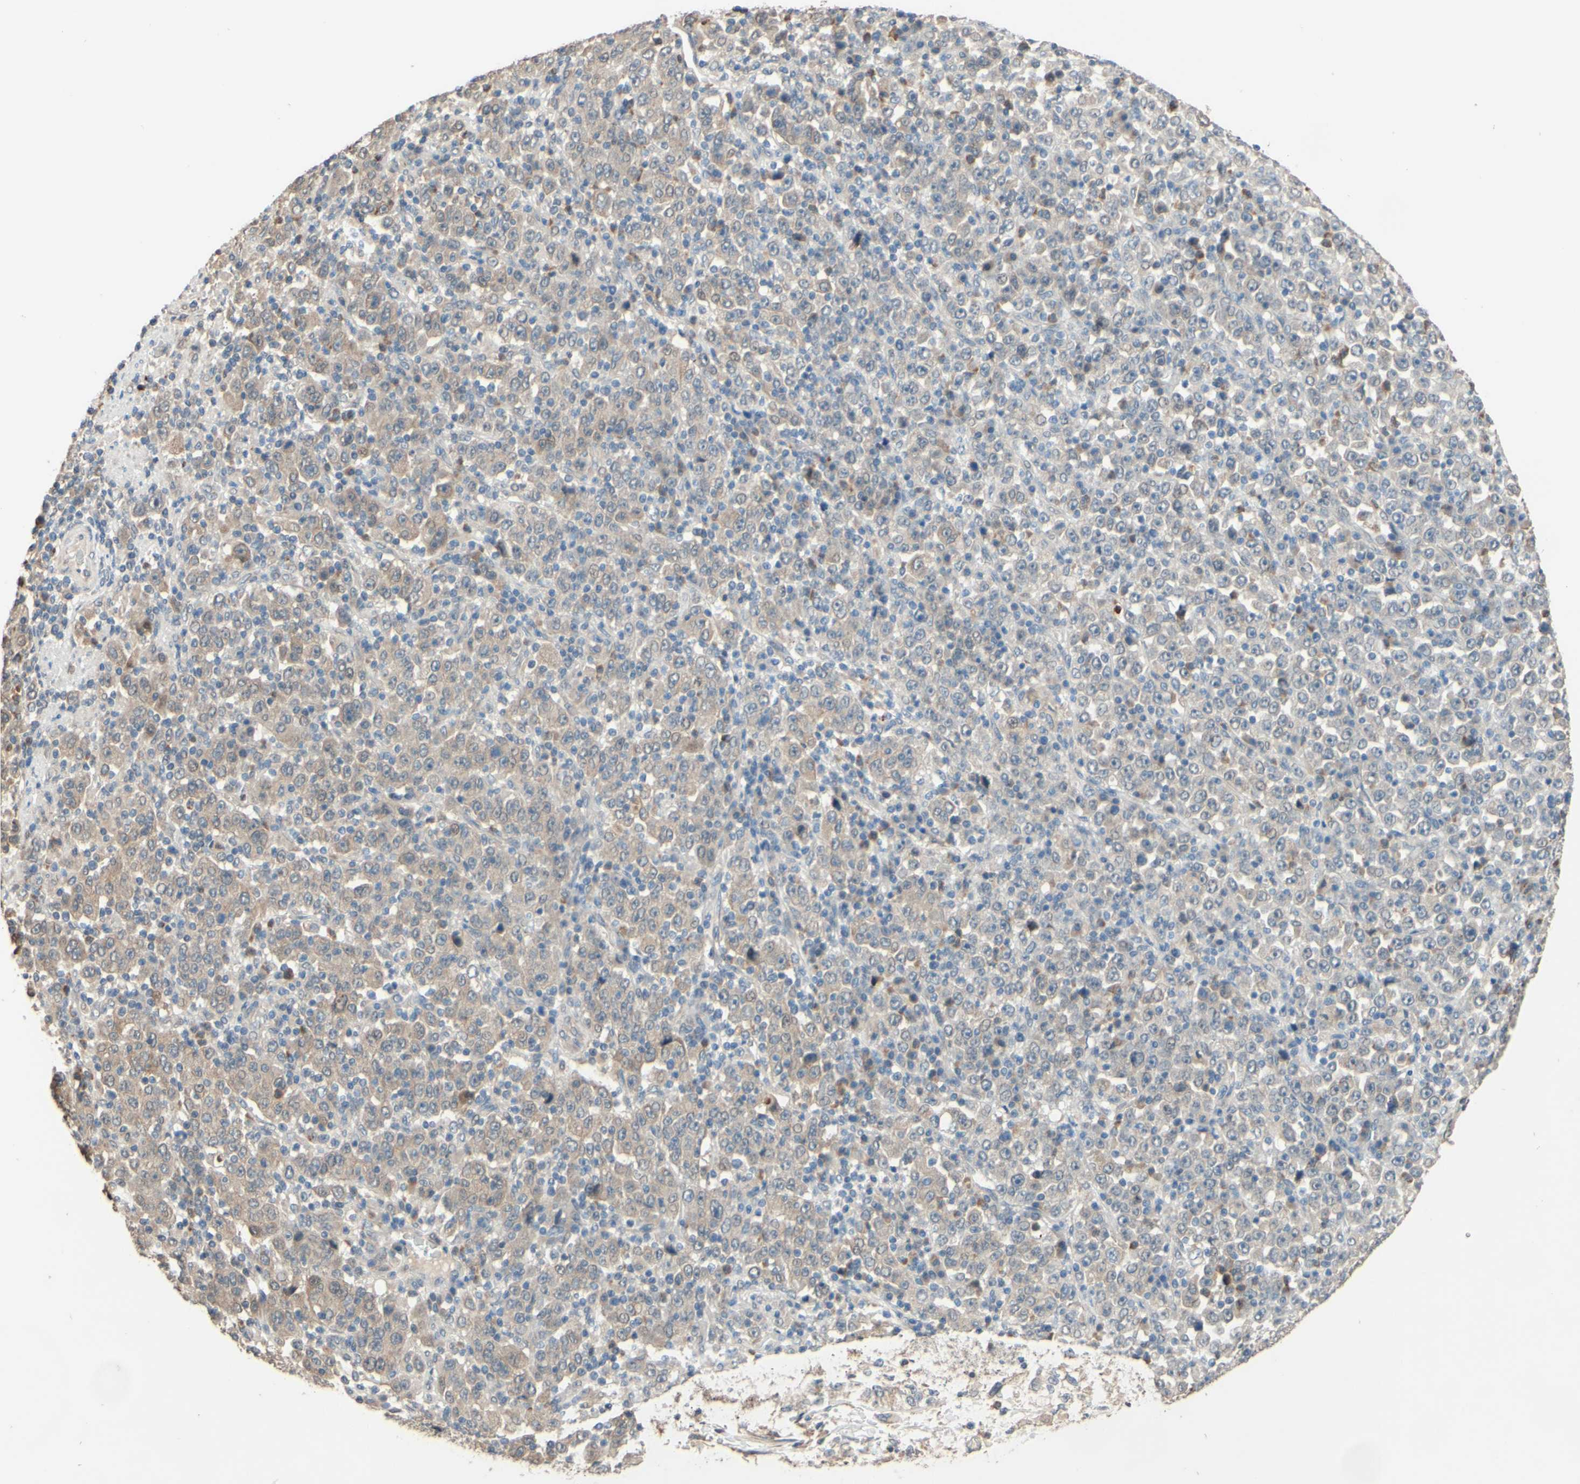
{"staining": {"intensity": "weak", "quantity": ">75%", "location": "cytoplasmic/membranous"}, "tissue": "stomach cancer", "cell_type": "Tumor cells", "image_type": "cancer", "snomed": [{"axis": "morphology", "description": "Normal tissue, NOS"}, {"axis": "morphology", "description": "Adenocarcinoma, NOS"}, {"axis": "topography", "description": "Stomach, upper"}, {"axis": "topography", "description": "Stomach"}], "caption": "This micrograph exhibits immunohistochemistry staining of stomach cancer, with low weak cytoplasmic/membranous expression in about >75% of tumor cells.", "gene": "SMIM19", "patient": {"sex": "male", "age": 59}}